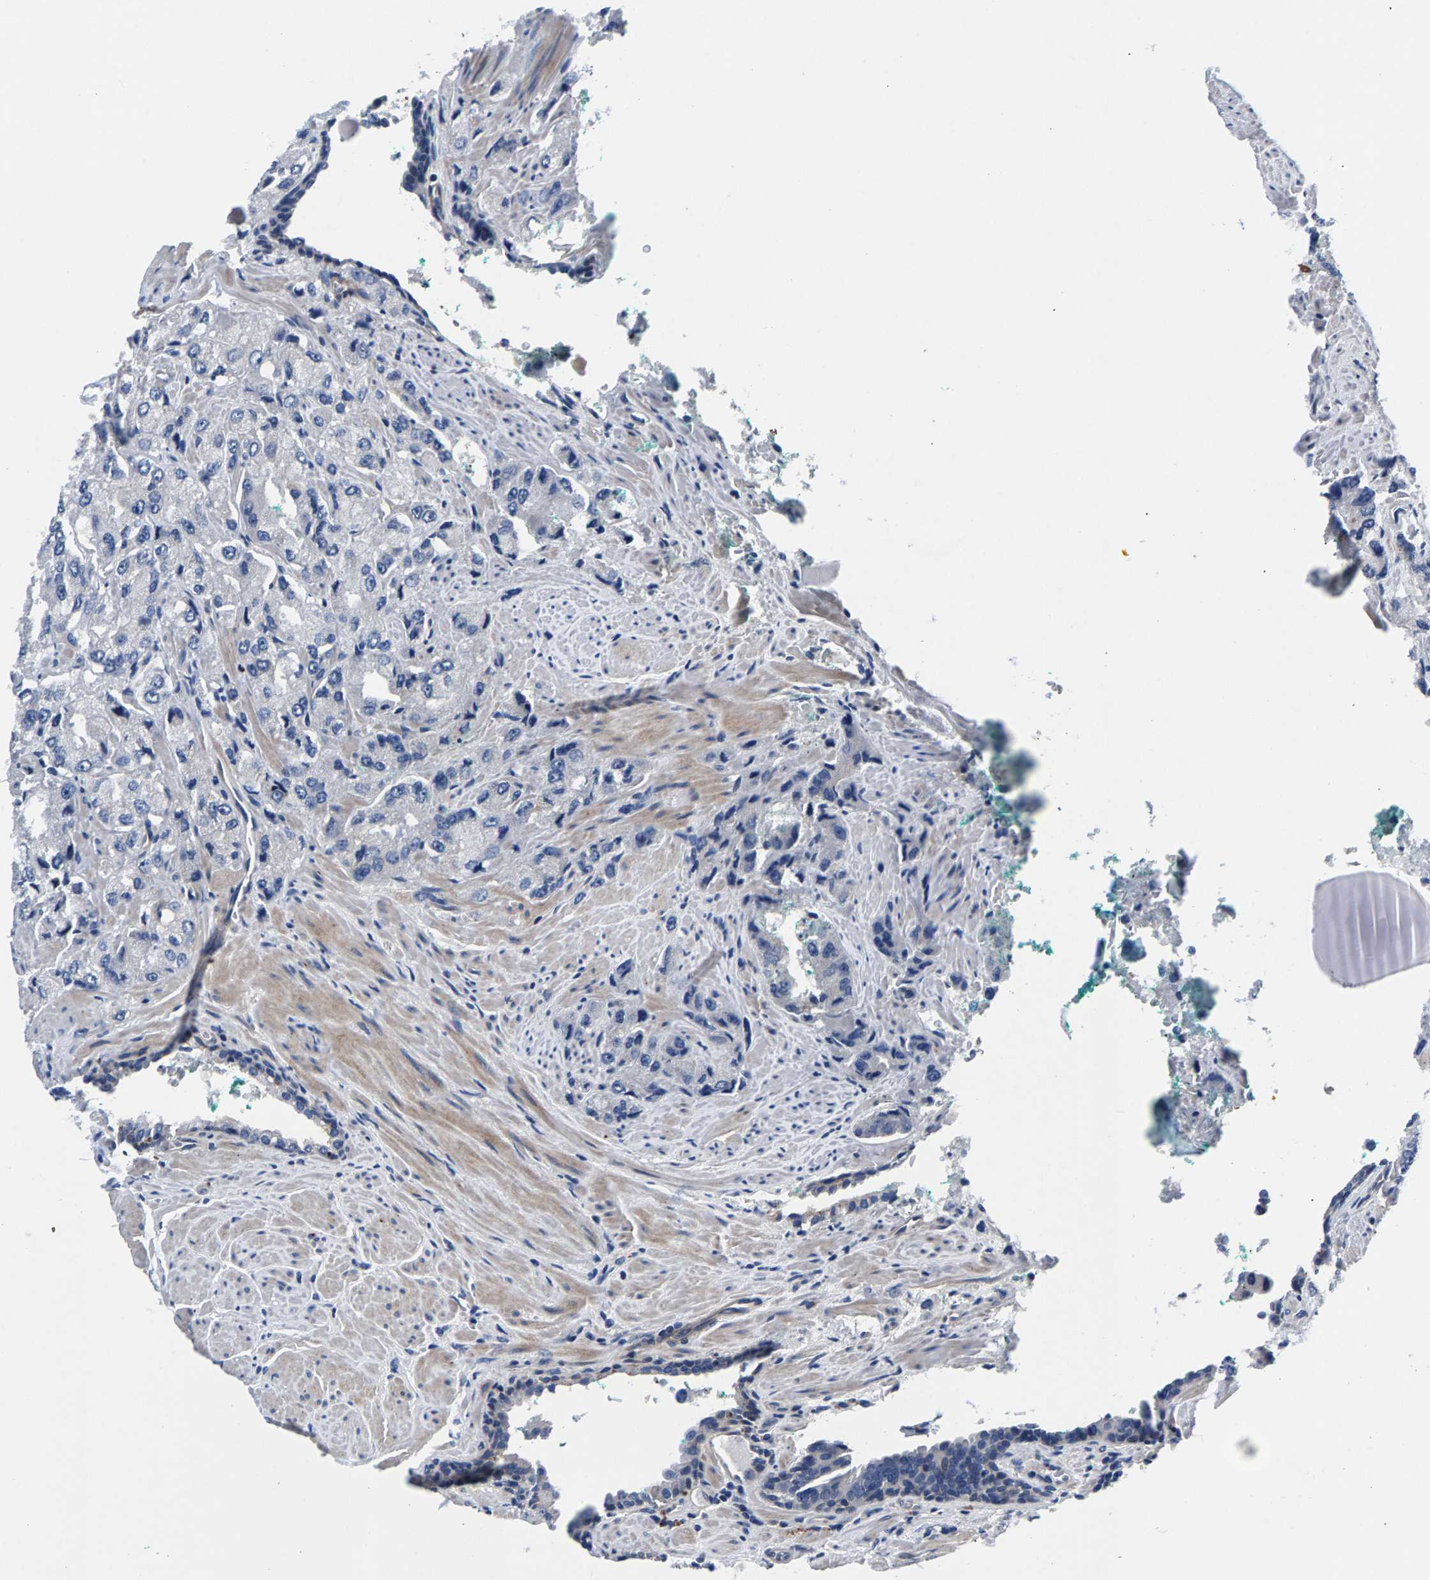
{"staining": {"intensity": "negative", "quantity": "none", "location": "none"}, "tissue": "prostate cancer", "cell_type": "Tumor cells", "image_type": "cancer", "snomed": [{"axis": "morphology", "description": "Adenocarcinoma, High grade"}, {"axis": "topography", "description": "Prostate"}], "caption": "Tumor cells are negative for protein expression in human prostate cancer (high-grade adenocarcinoma).", "gene": "P2RY4", "patient": {"sex": "male", "age": 58}}